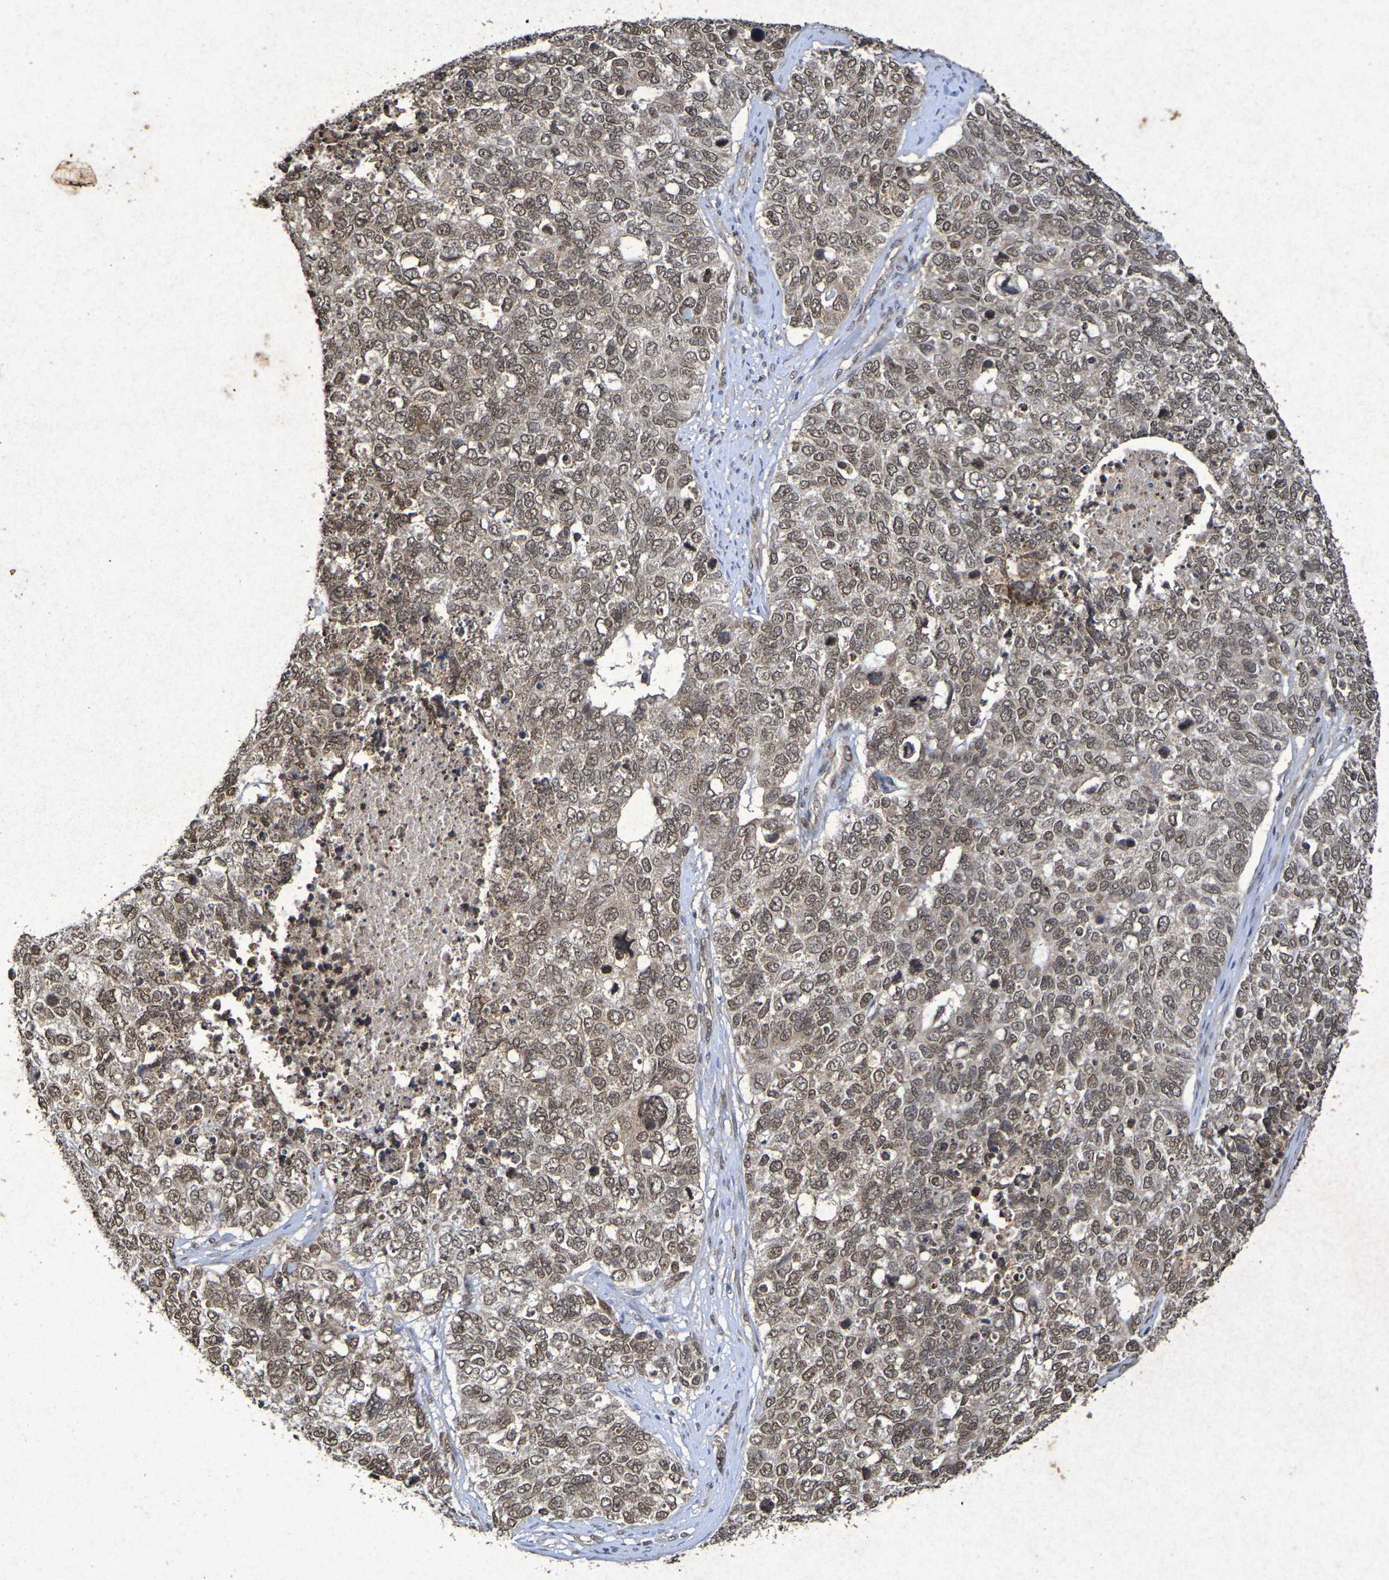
{"staining": {"intensity": "moderate", "quantity": ">75%", "location": "cytoplasmic/membranous,nuclear"}, "tissue": "cervical cancer", "cell_type": "Tumor cells", "image_type": "cancer", "snomed": [{"axis": "morphology", "description": "Squamous cell carcinoma, NOS"}, {"axis": "topography", "description": "Cervix"}], "caption": "The micrograph displays staining of cervical cancer, revealing moderate cytoplasmic/membranous and nuclear protein positivity (brown color) within tumor cells.", "gene": "GUCY1A2", "patient": {"sex": "female", "age": 63}}